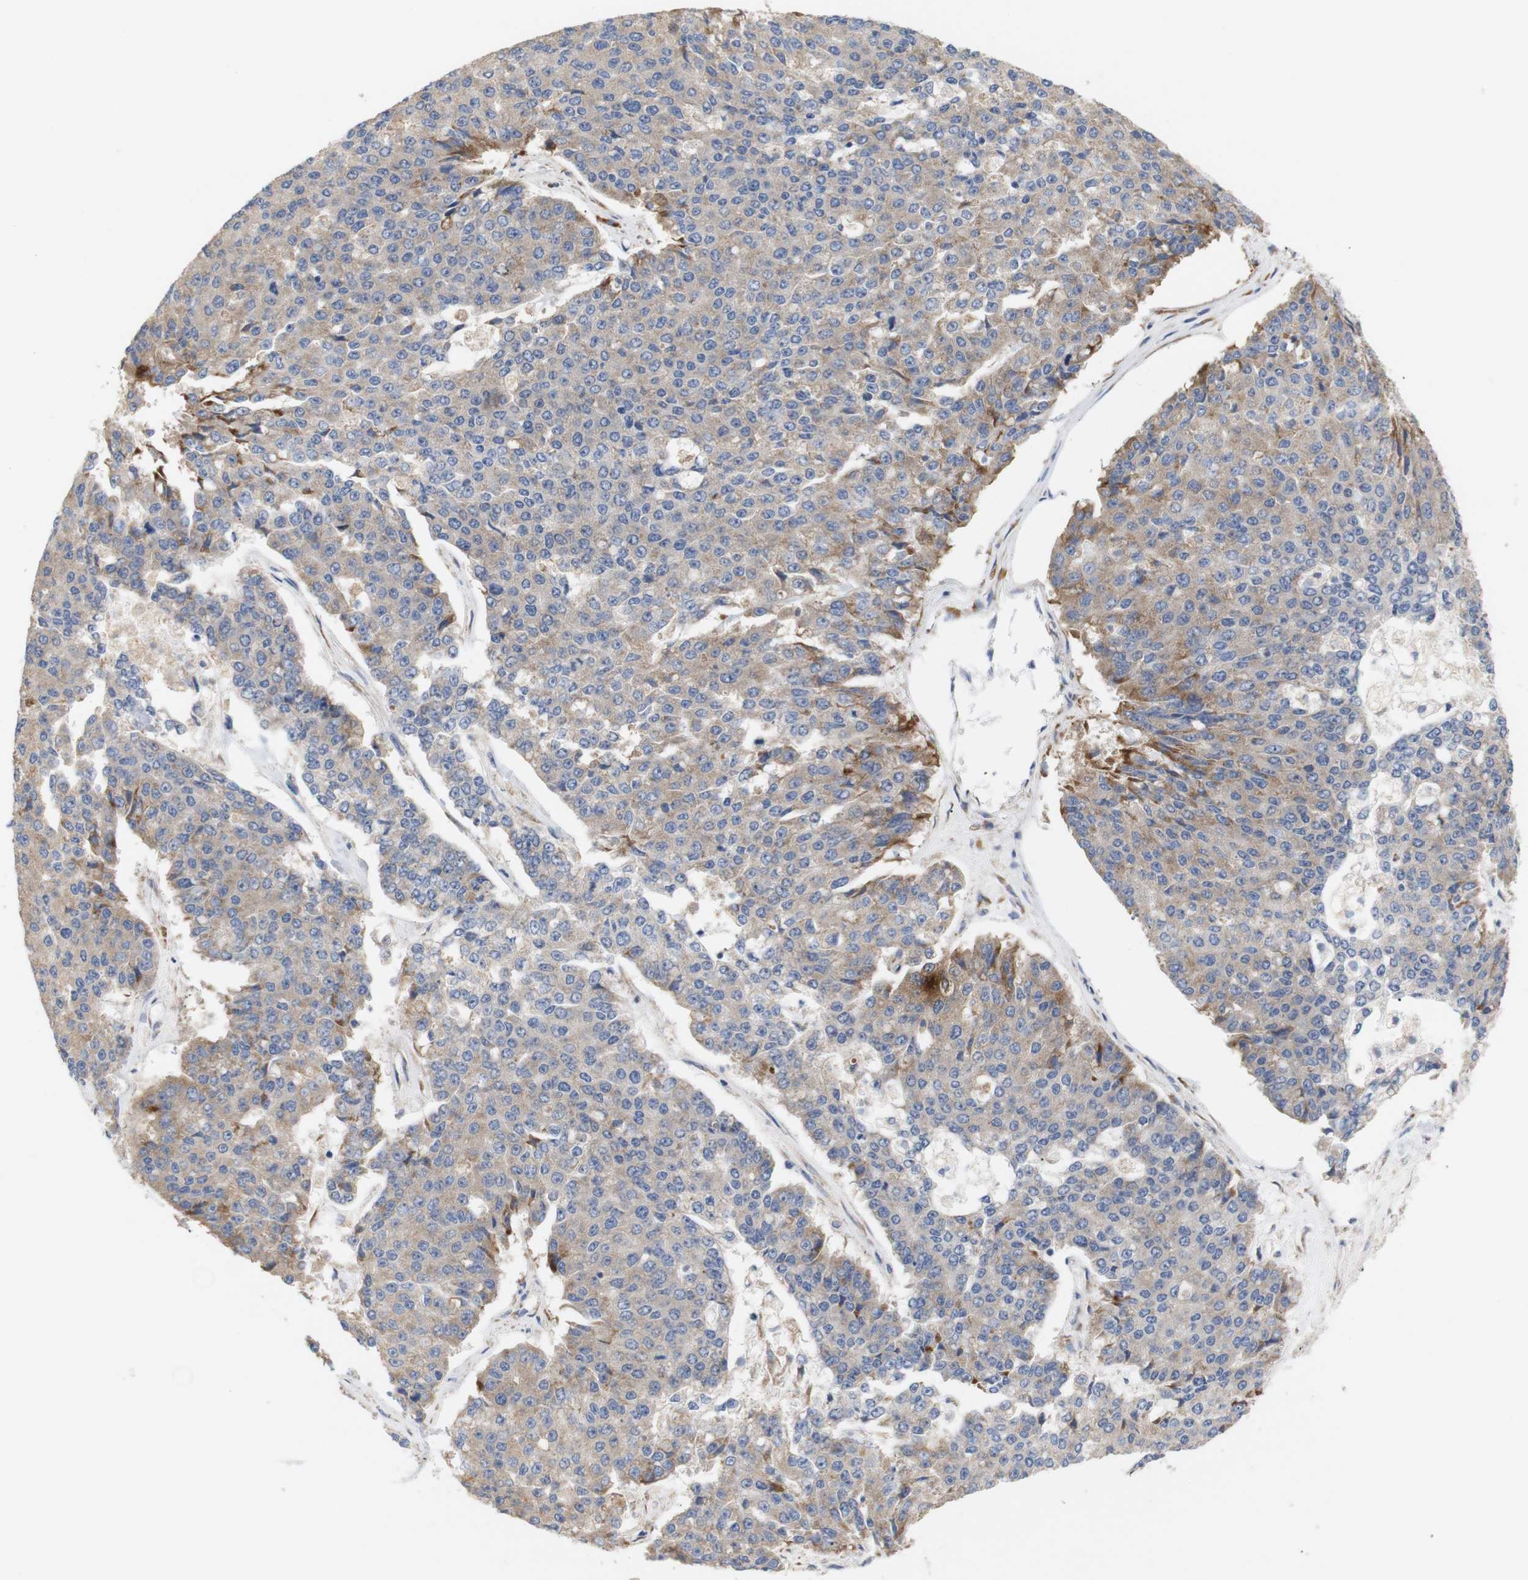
{"staining": {"intensity": "moderate", "quantity": ">75%", "location": "cytoplasmic/membranous"}, "tissue": "pancreatic cancer", "cell_type": "Tumor cells", "image_type": "cancer", "snomed": [{"axis": "morphology", "description": "Adenocarcinoma, NOS"}, {"axis": "topography", "description": "Pancreas"}], "caption": "Tumor cells exhibit moderate cytoplasmic/membranous expression in about >75% of cells in pancreatic cancer (adenocarcinoma).", "gene": "TRIM5", "patient": {"sex": "male", "age": 50}}